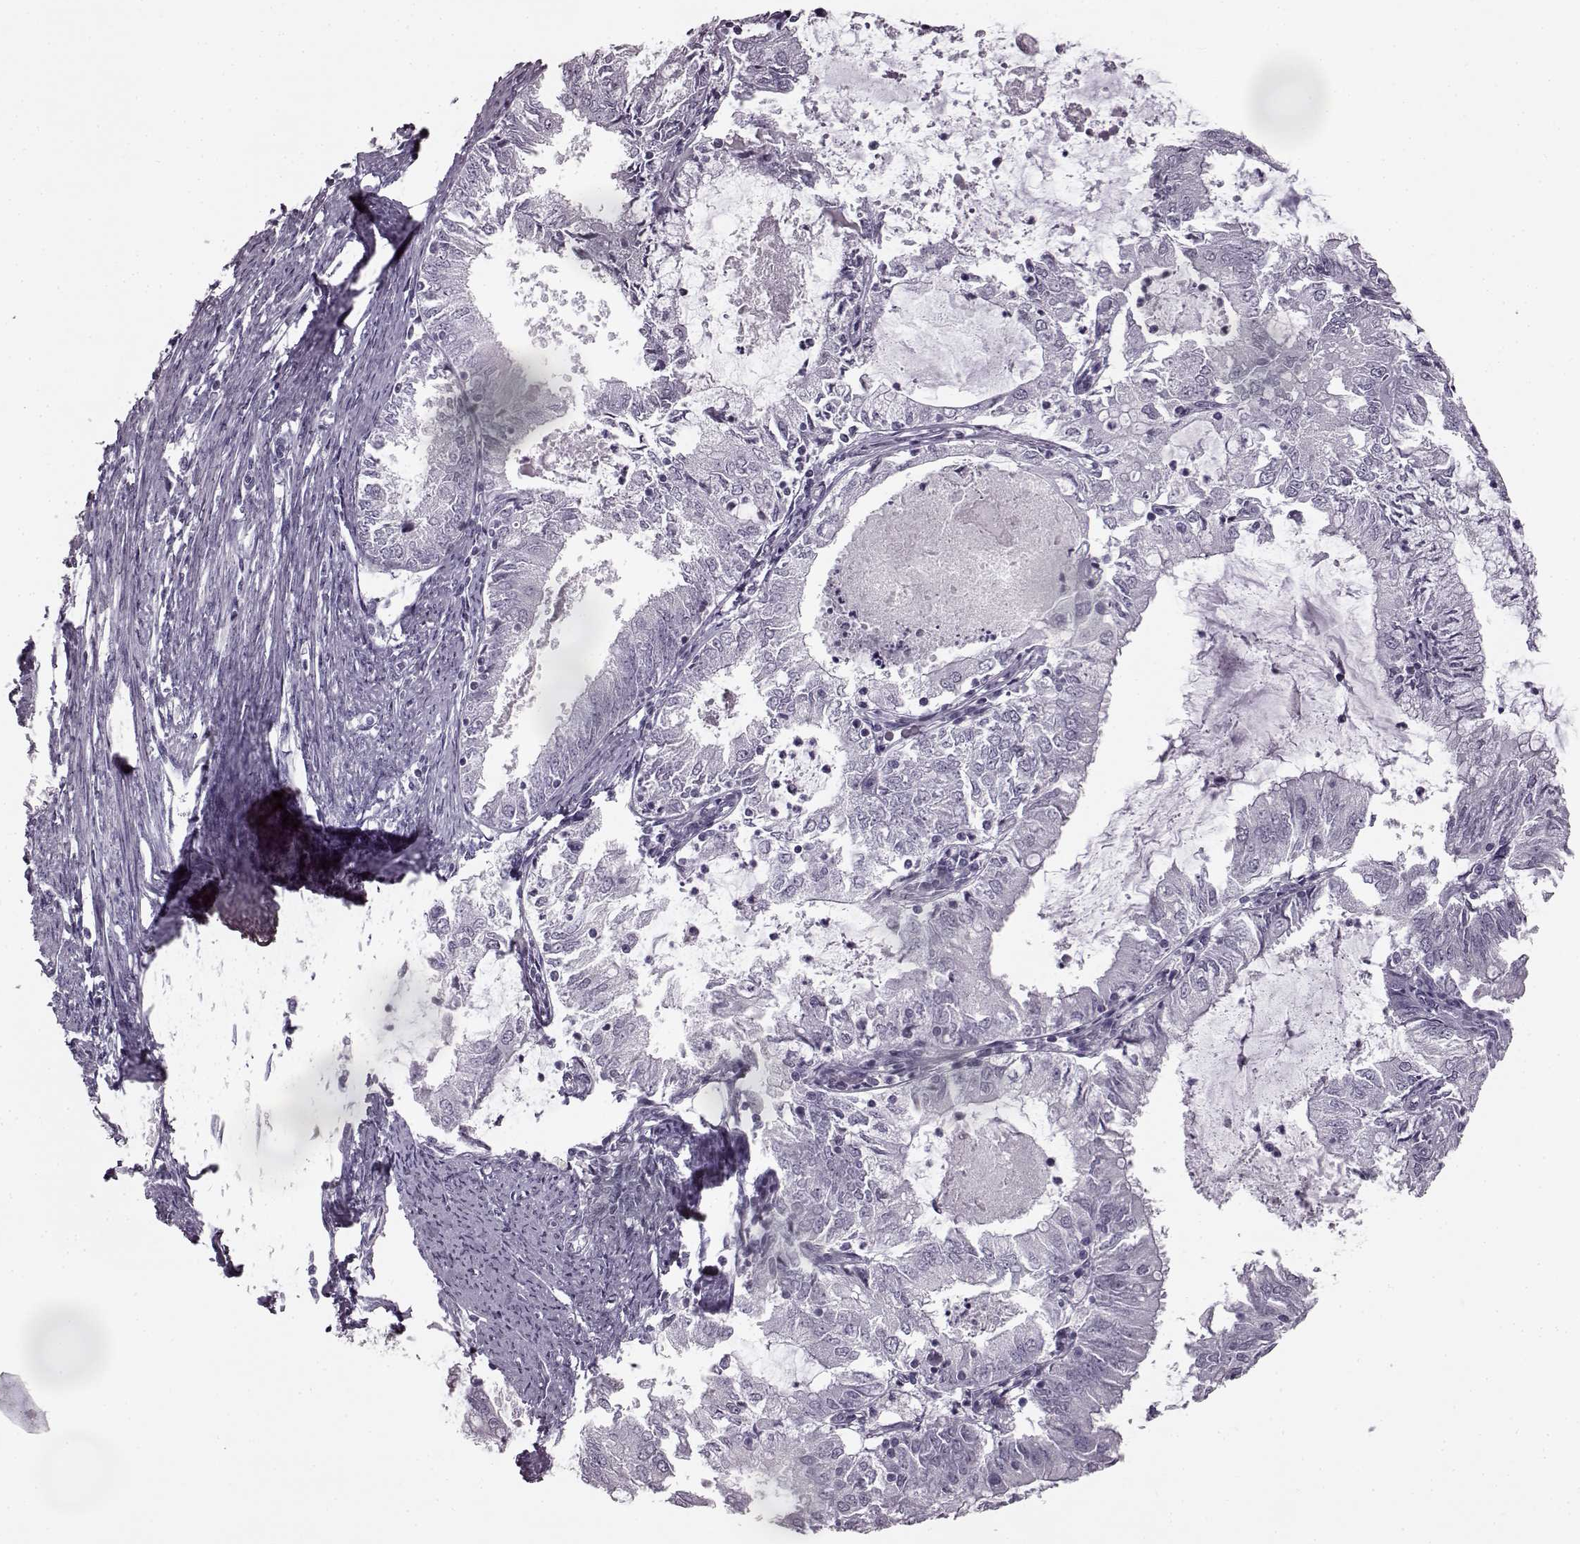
{"staining": {"intensity": "negative", "quantity": "none", "location": "none"}, "tissue": "endometrial cancer", "cell_type": "Tumor cells", "image_type": "cancer", "snomed": [{"axis": "morphology", "description": "Adenocarcinoma, NOS"}, {"axis": "topography", "description": "Endometrium"}], "caption": "Tumor cells show no significant positivity in endometrial cancer (adenocarcinoma).", "gene": "SEMG2", "patient": {"sex": "female", "age": 57}}